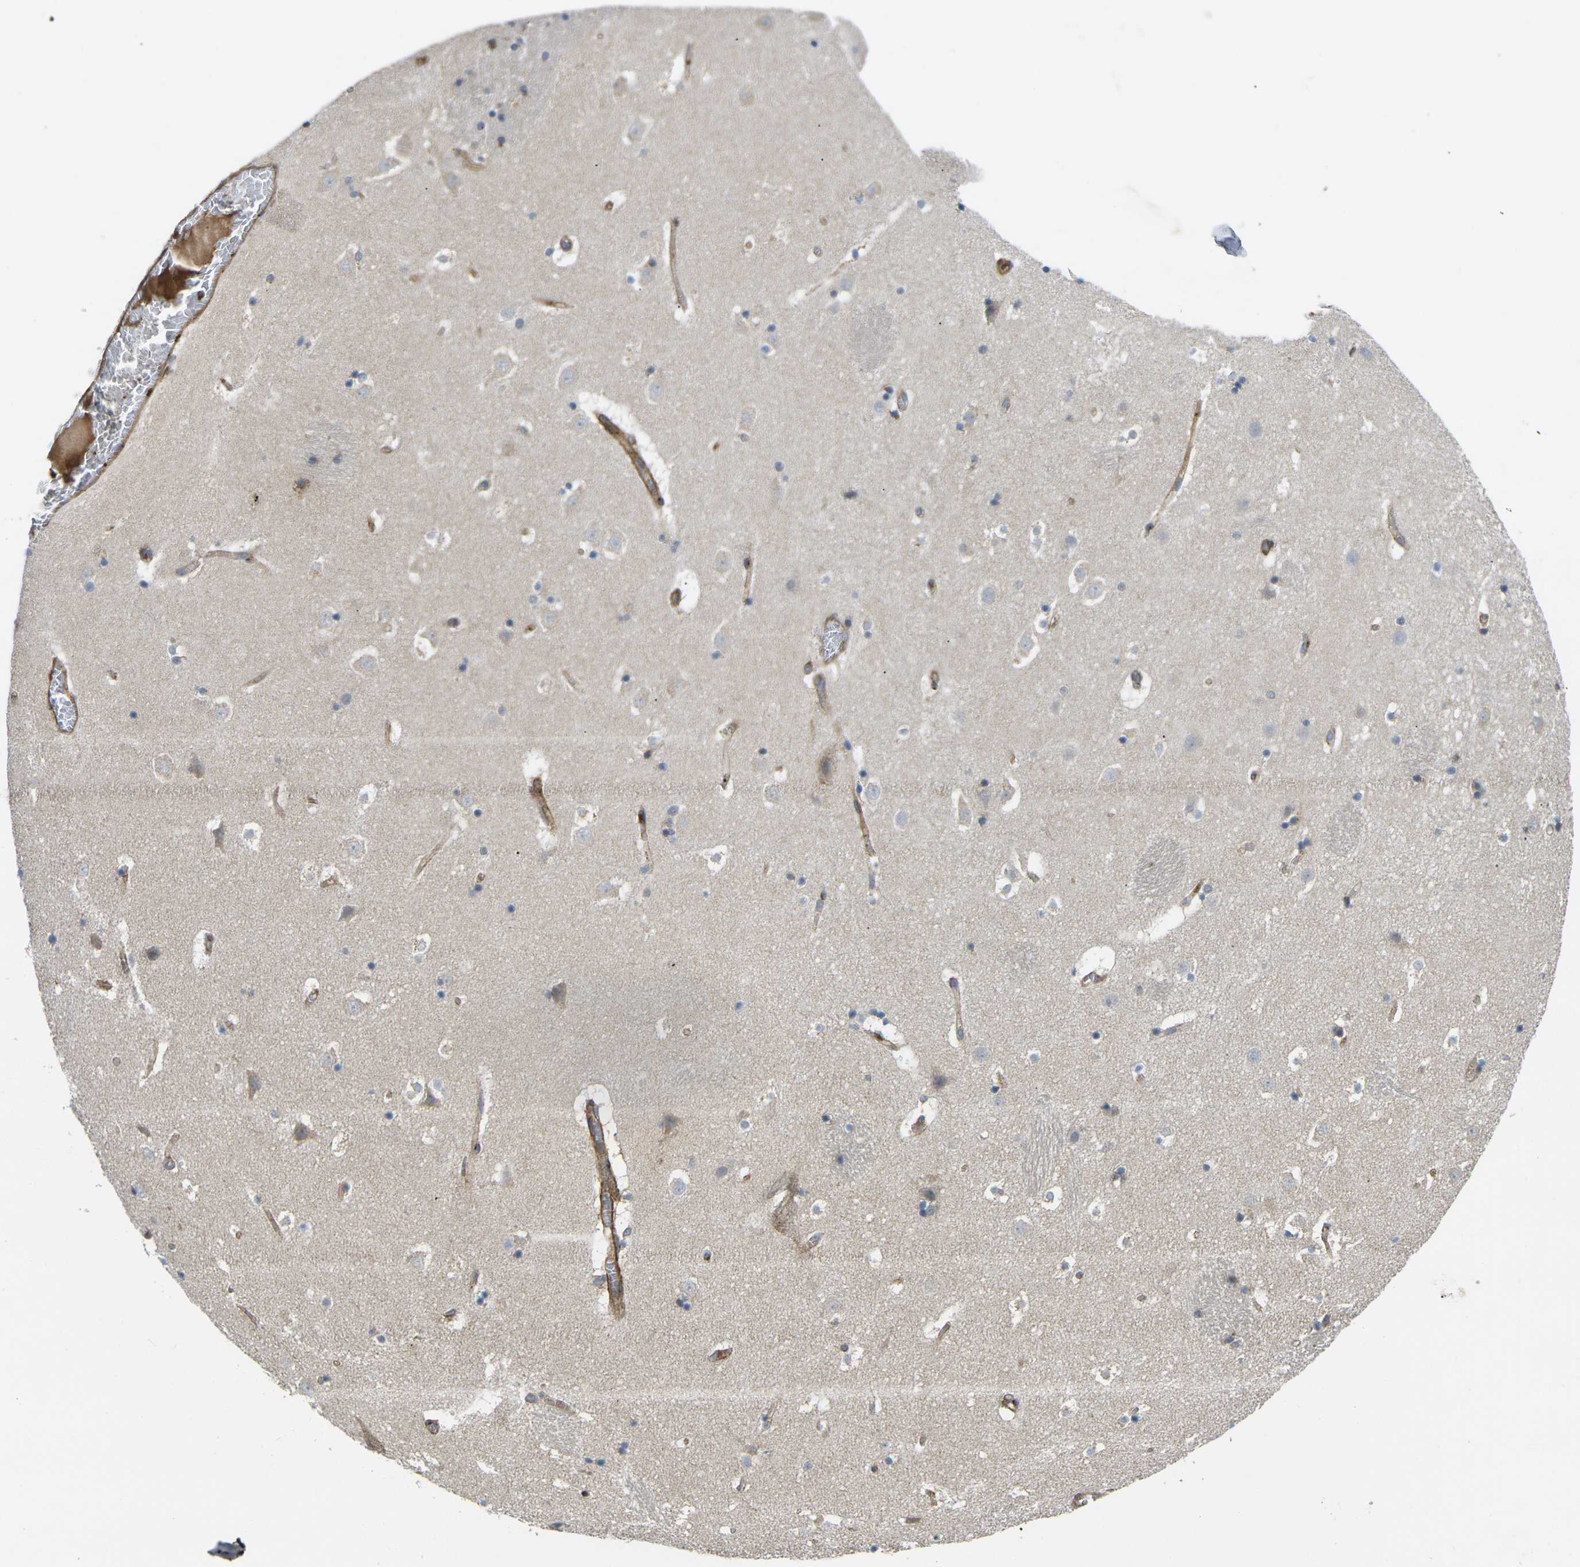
{"staining": {"intensity": "weak", "quantity": "<25%", "location": "cytoplasmic/membranous"}, "tissue": "caudate", "cell_type": "Glial cells", "image_type": "normal", "snomed": [{"axis": "morphology", "description": "Normal tissue, NOS"}, {"axis": "topography", "description": "Lateral ventricle wall"}], "caption": "An immunohistochemistry image of unremarkable caudate is shown. There is no staining in glial cells of caudate.", "gene": "ECE1", "patient": {"sex": "male", "age": 45}}